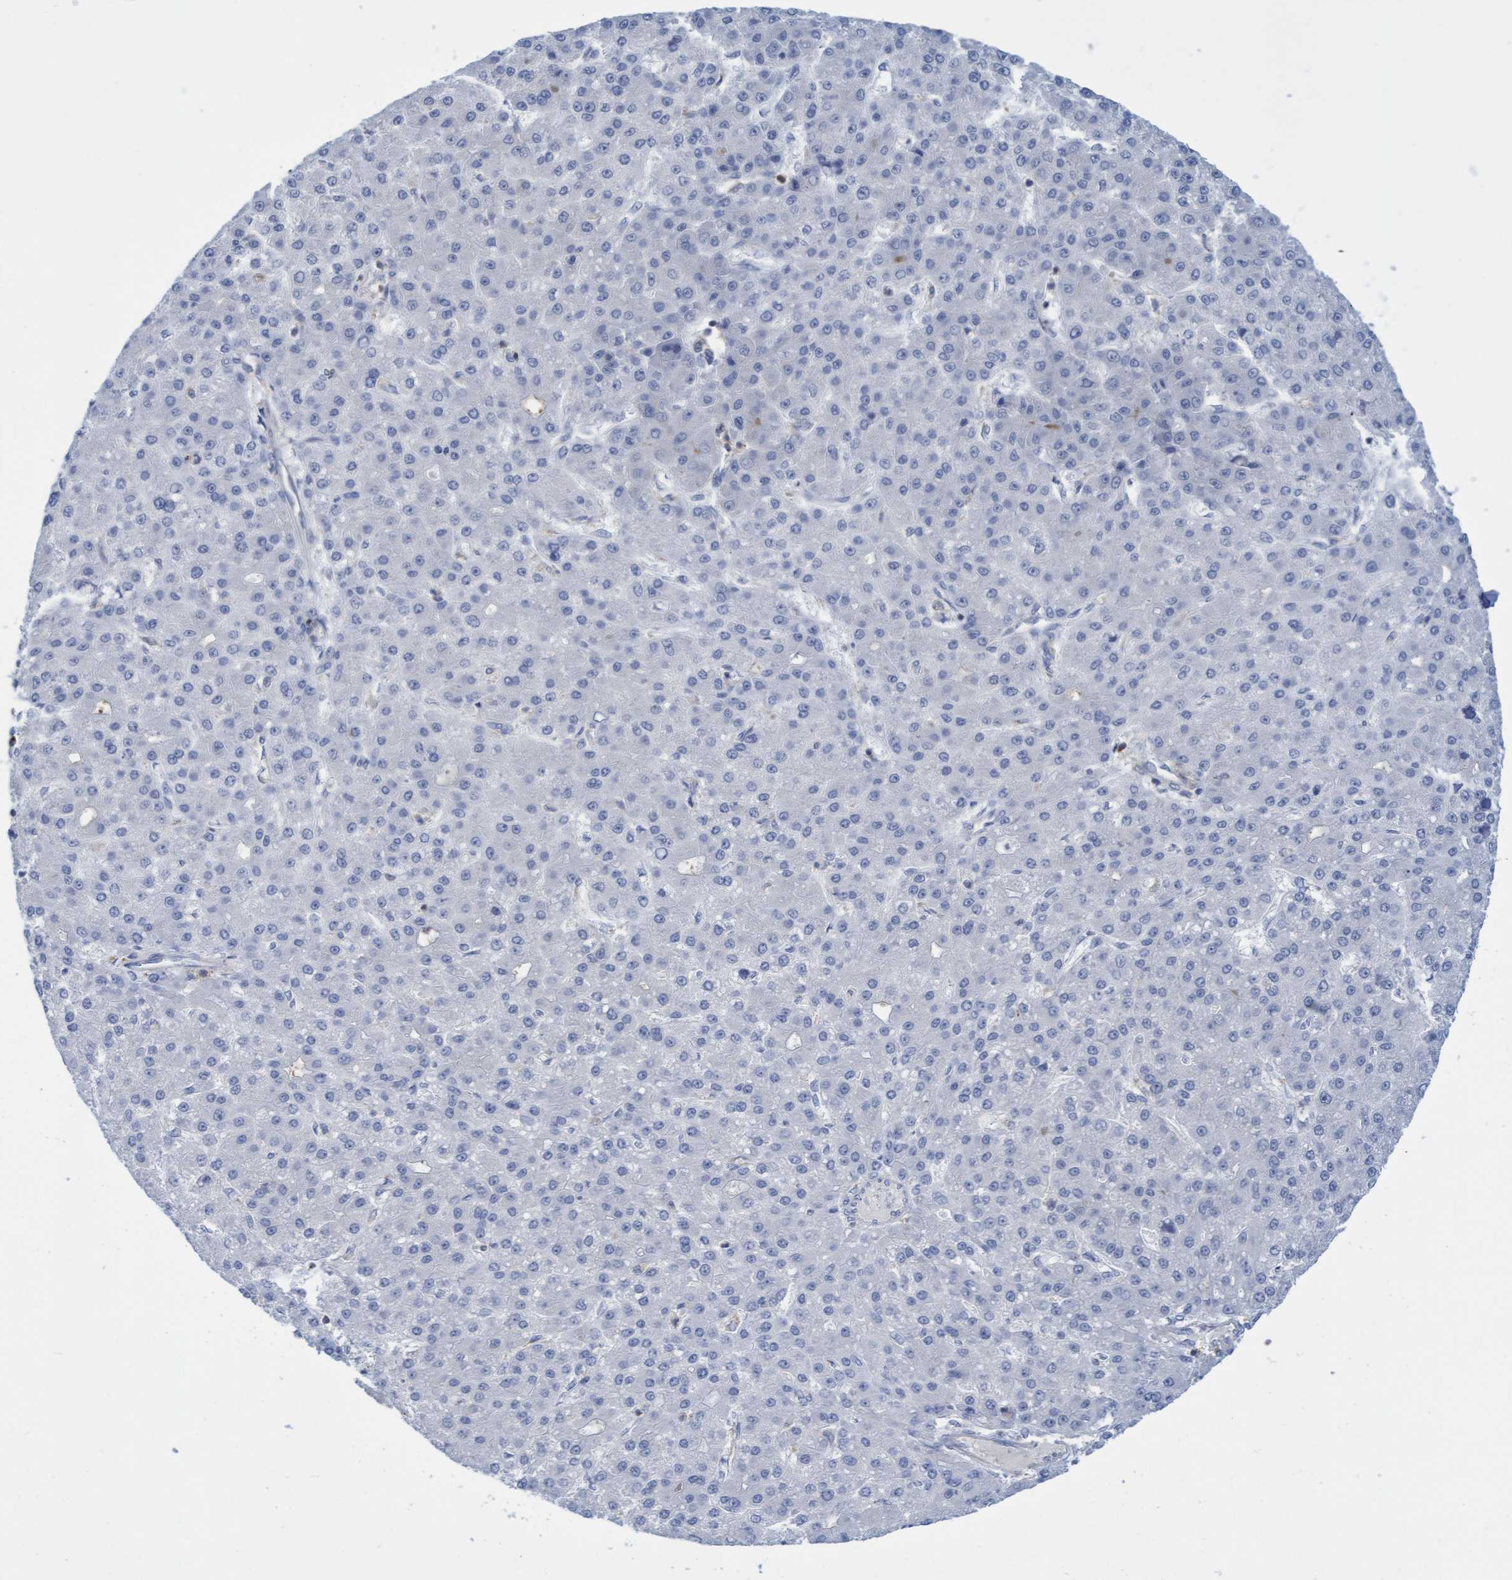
{"staining": {"intensity": "negative", "quantity": "none", "location": "none"}, "tissue": "liver cancer", "cell_type": "Tumor cells", "image_type": "cancer", "snomed": [{"axis": "morphology", "description": "Carcinoma, Hepatocellular, NOS"}, {"axis": "topography", "description": "Liver"}], "caption": "DAB (3,3'-diaminobenzidine) immunohistochemical staining of liver hepatocellular carcinoma demonstrates no significant staining in tumor cells.", "gene": "FNBP1", "patient": {"sex": "male", "age": 67}}